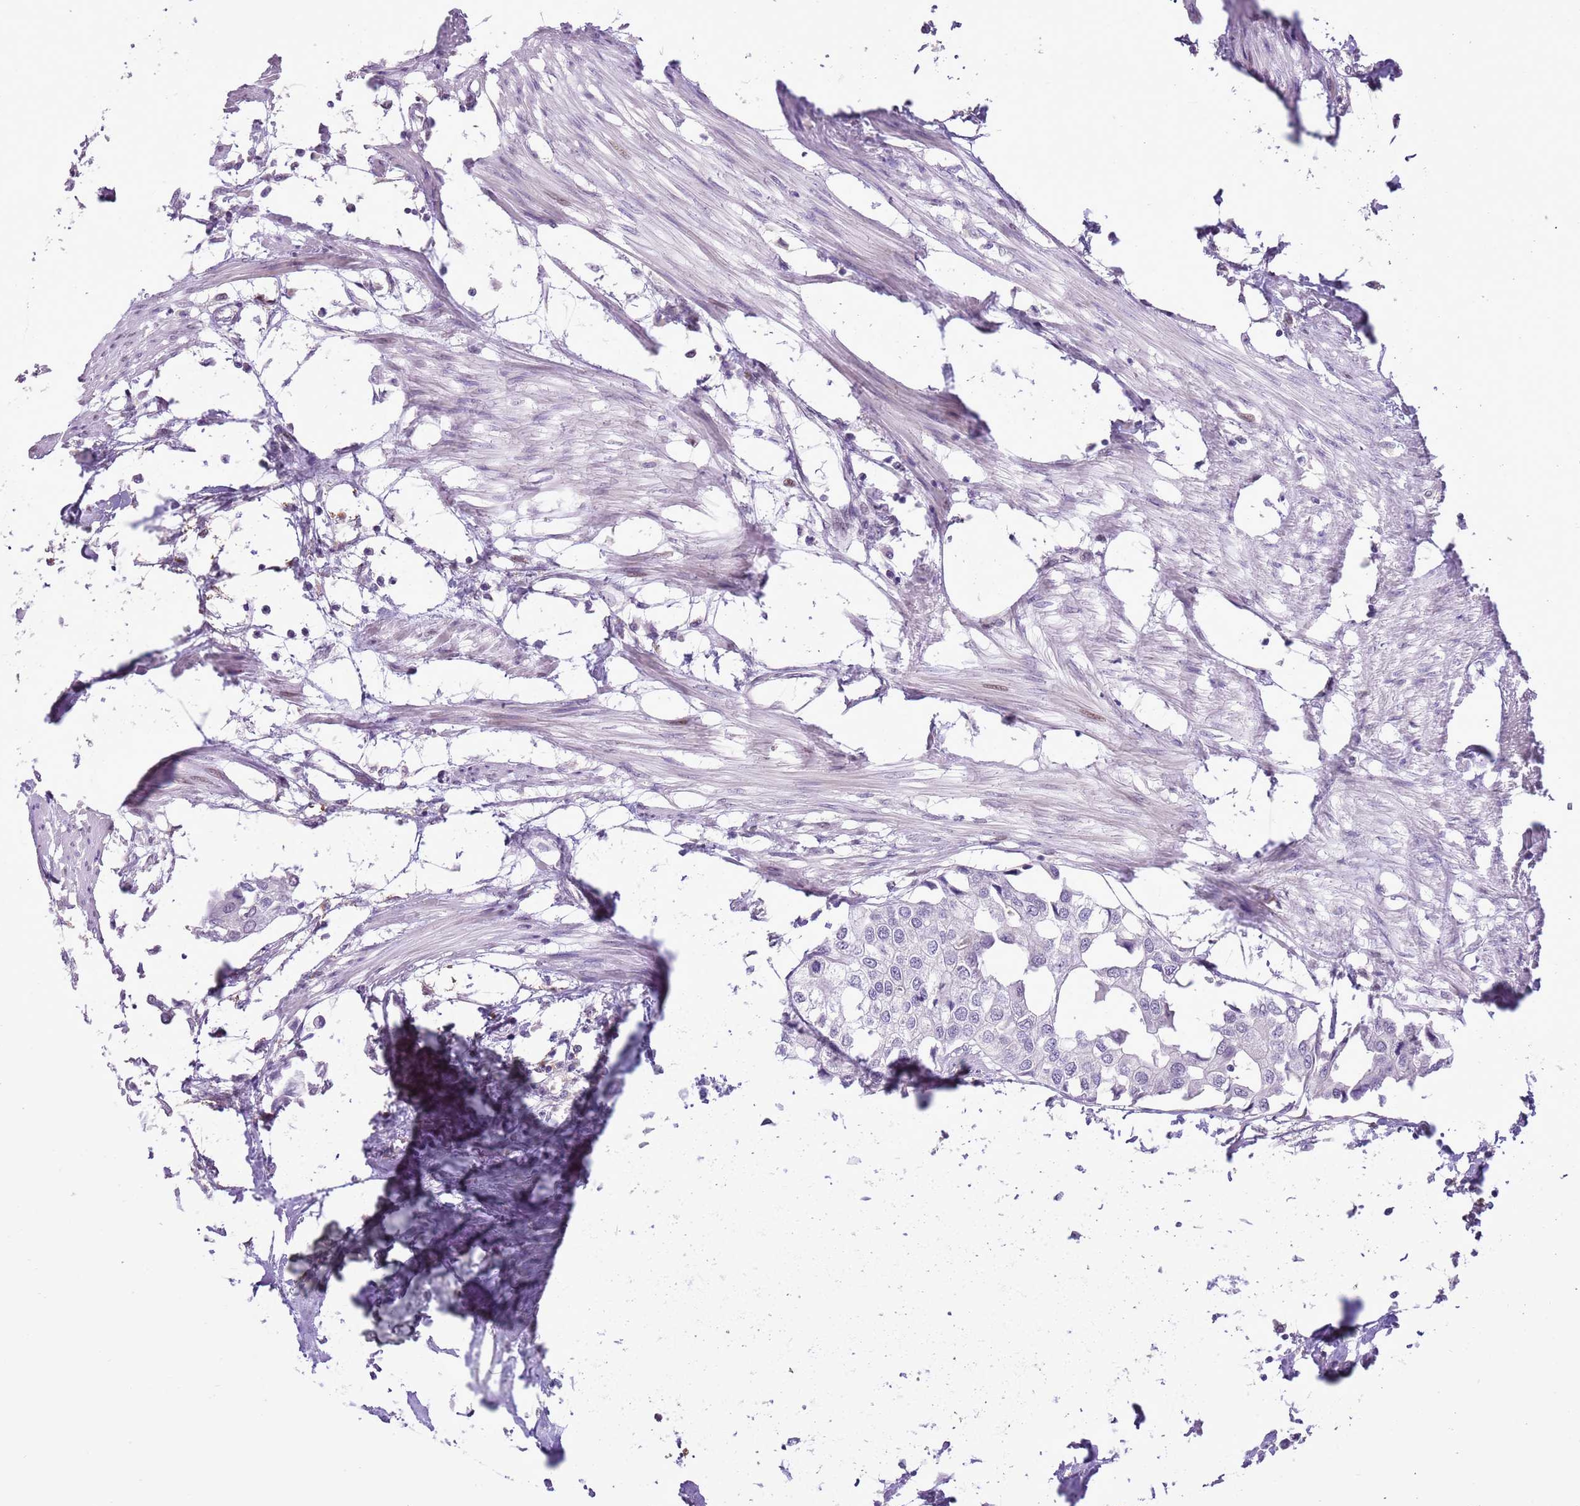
{"staining": {"intensity": "negative", "quantity": "none", "location": "none"}, "tissue": "urothelial cancer", "cell_type": "Tumor cells", "image_type": "cancer", "snomed": [{"axis": "morphology", "description": "Urothelial carcinoma, High grade"}, {"axis": "topography", "description": "Urinary bladder"}], "caption": "Tumor cells are negative for protein expression in human urothelial carcinoma (high-grade). Brightfield microscopy of immunohistochemistry (IHC) stained with DAB (3,3'-diaminobenzidine) (brown) and hematoxylin (blue), captured at high magnification.", "gene": "NACC2", "patient": {"sex": "male", "age": 64}}